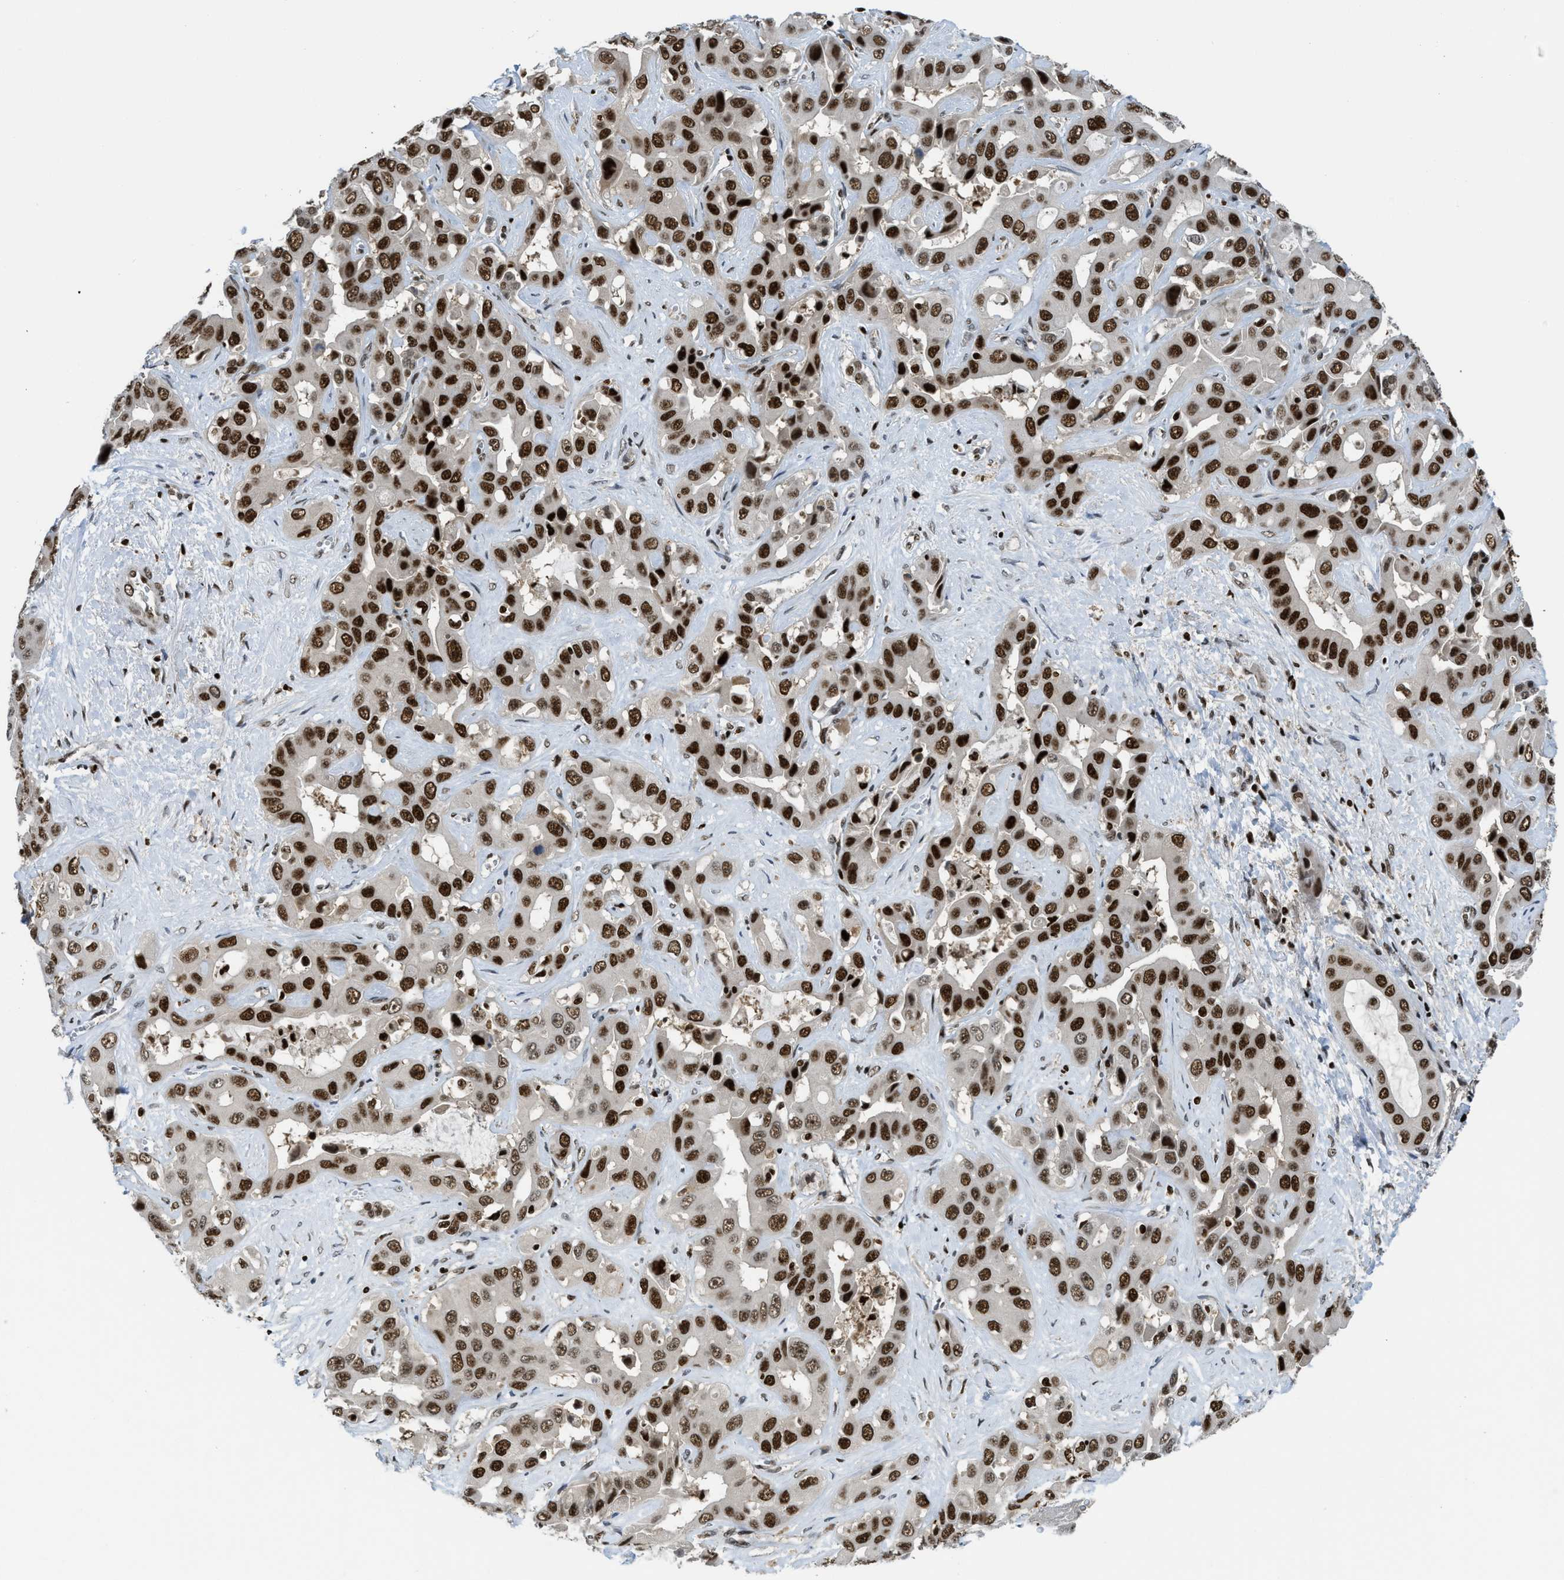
{"staining": {"intensity": "strong", "quantity": ">75%", "location": "nuclear"}, "tissue": "liver cancer", "cell_type": "Tumor cells", "image_type": "cancer", "snomed": [{"axis": "morphology", "description": "Cholangiocarcinoma"}, {"axis": "topography", "description": "Liver"}], "caption": "Immunohistochemistry micrograph of human cholangiocarcinoma (liver) stained for a protein (brown), which exhibits high levels of strong nuclear positivity in about >75% of tumor cells.", "gene": "RFX5", "patient": {"sex": "female", "age": 52}}